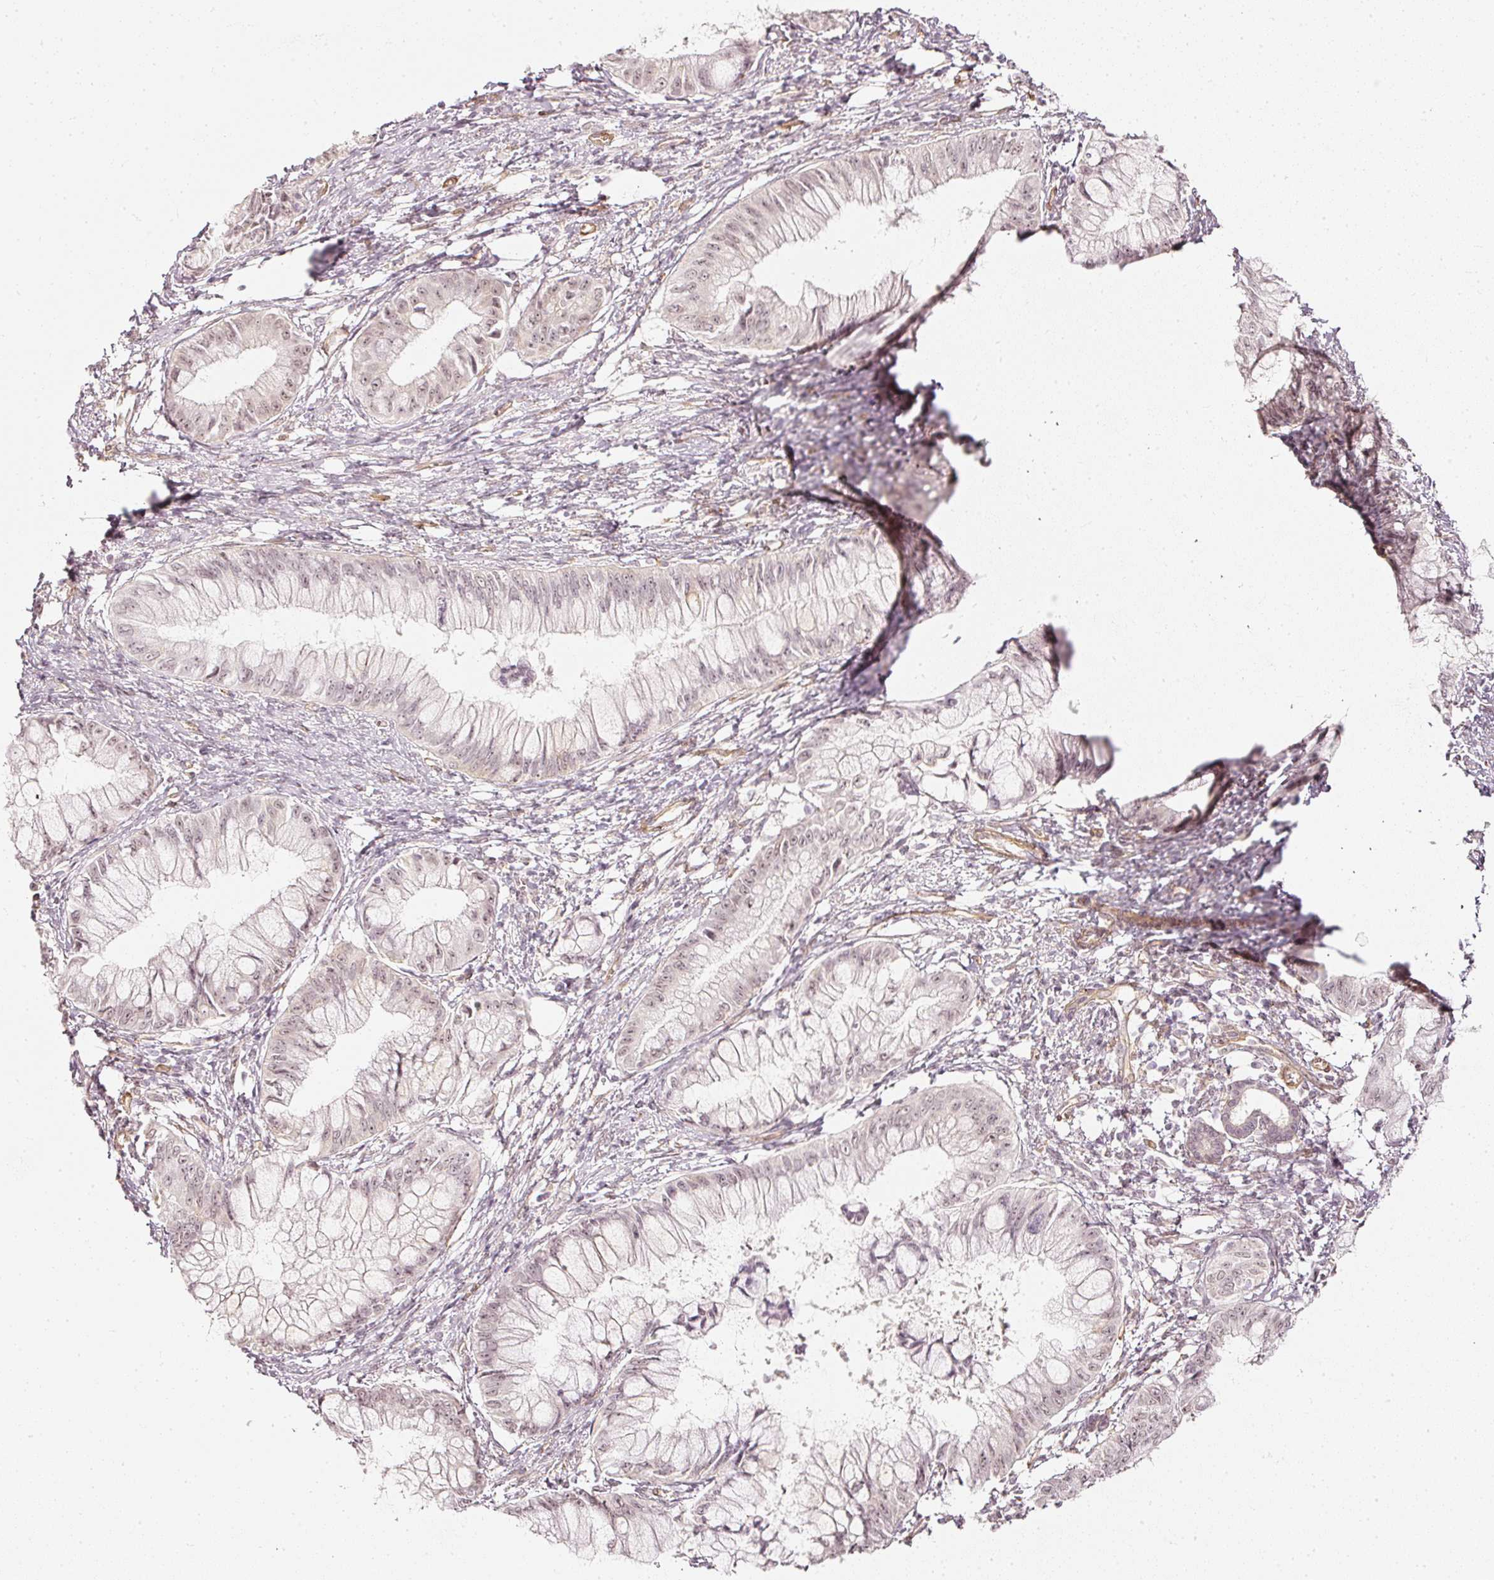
{"staining": {"intensity": "negative", "quantity": "none", "location": "none"}, "tissue": "pancreatic cancer", "cell_type": "Tumor cells", "image_type": "cancer", "snomed": [{"axis": "morphology", "description": "Adenocarcinoma, NOS"}, {"axis": "topography", "description": "Pancreas"}], "caption": "DAB (3,3'-diaminobenzidine) immunohistochemical staining of adenocarcinoma (pancreatic) reveals no significant expression in tumor cells.", "gene": "DRD2", "patient": {"sex": "male", "age": 48}}